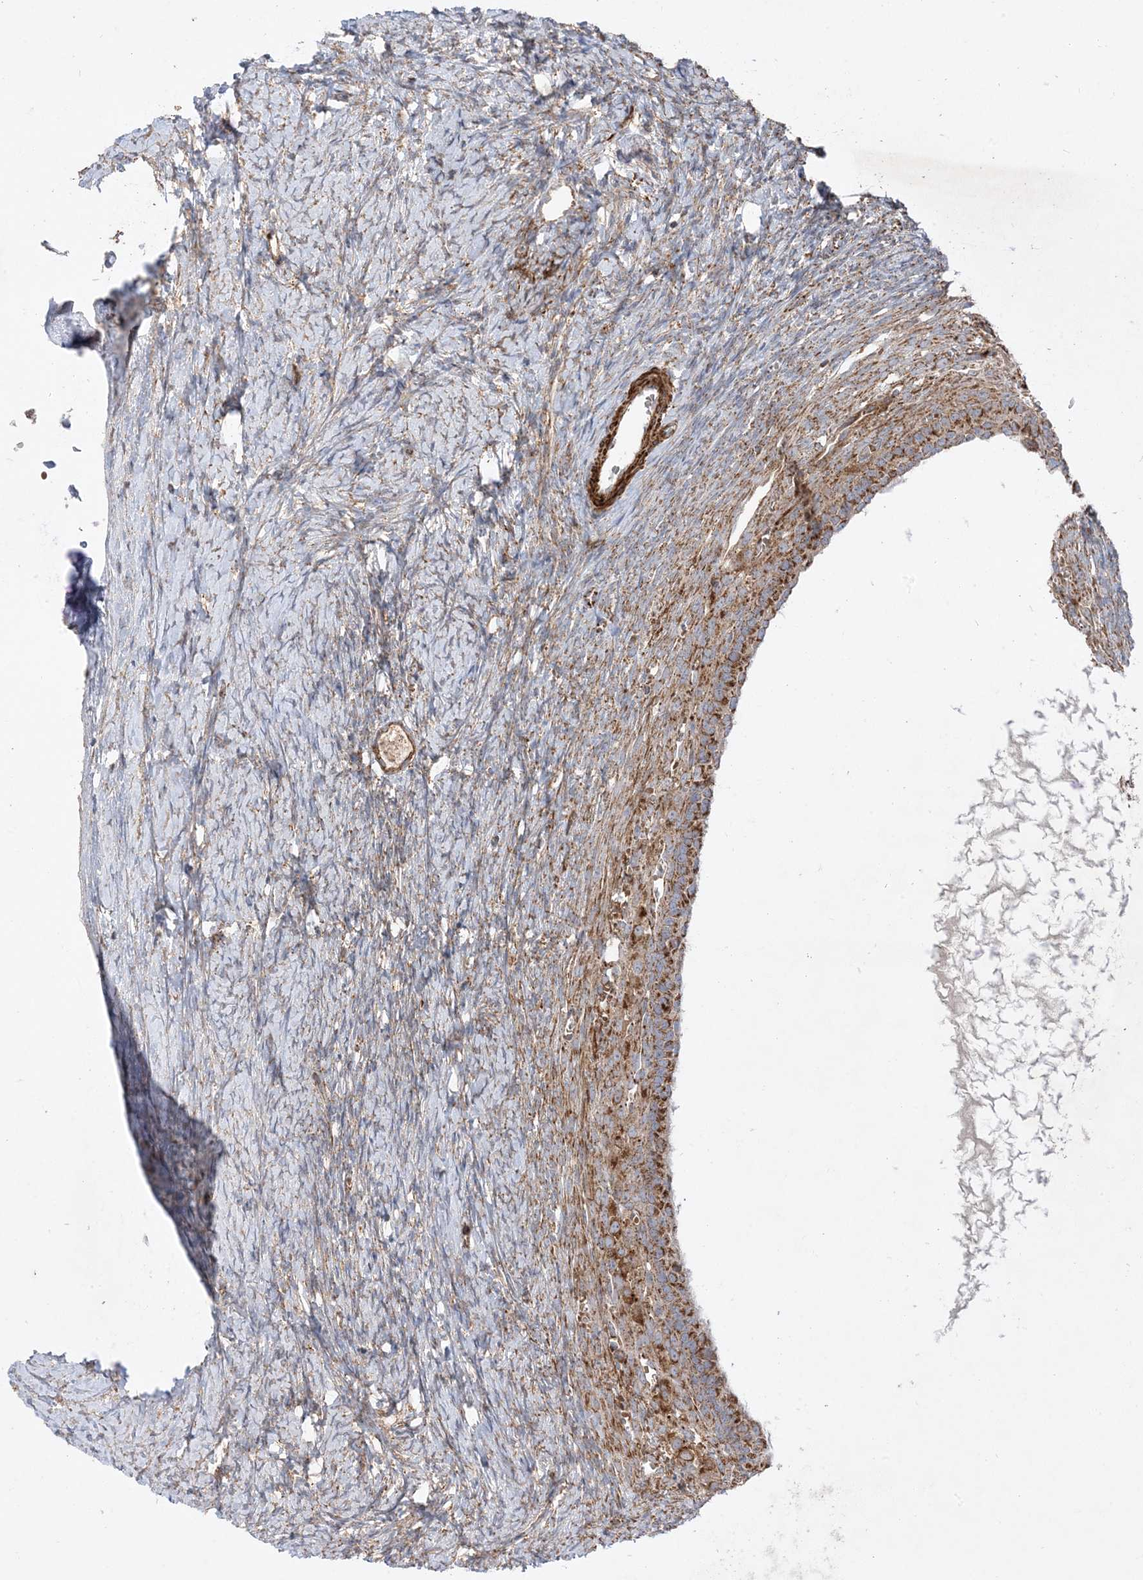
{"staining": {"intensity": "strong", "quantity": ">75%", "location": "cytoplasmic/membranous"}, "tissue": "ovary", "cell_type": "Follicle cells", "image_type": "normal", "snomed": [{"axis": "morphology", "description": "Normal tissue, NOS"}, {"axis": "morphology", "description": "Developmental malformation"}, {"axis": "topography", "description": "Ovary"}], "caption": "The image shows immunohistochemical staining of benign ovary. There is strong cytoplasmic/membranous positivity is appreciated in about >75% of follicle cells. Using DAB (brown) and hematoxylin (blue) stains, captured at high magnification using brightfield microscopy.", "gene": "AARS2", "patient": {"sex": "female", "age": 39}}